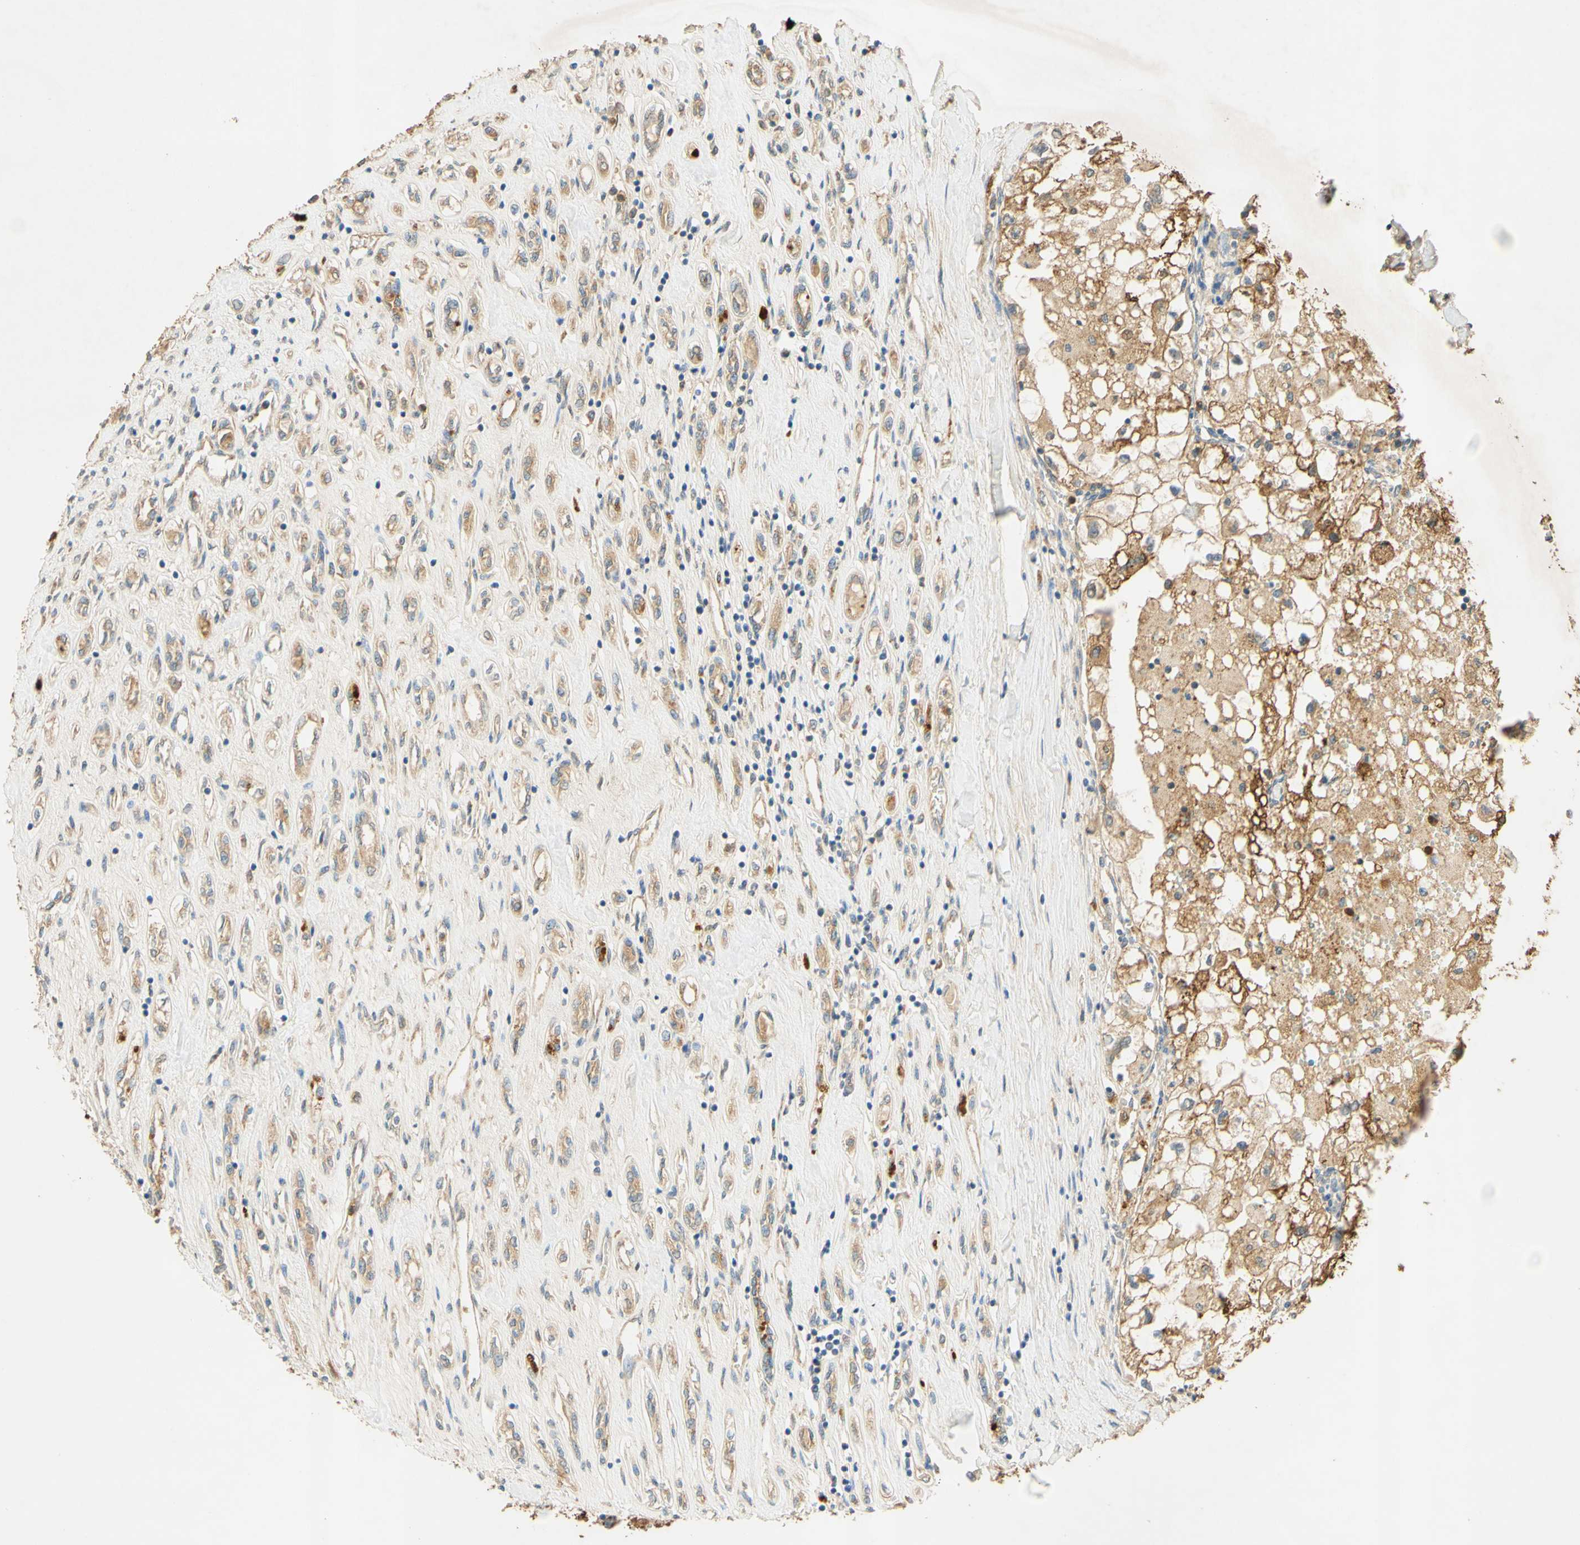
{"staining": {"intensity": "moderate", "quantity": ">75%", "location": "cytoplasmic/membranous"}, "tissue": "renal cancer", "cell_type": "Tumor cells", "image_type": "cancer", "snomed": [{"axis": "morphology", "description": "Adenocarcinoma, NOS"}, {"axis": "topography", "description": "Kidney"}], "caption": "High-magnification brightfield microscopy of adenocarcinoma (renal) stained with DAB (brown) and counterstained with hematoxylin (blue). tumor cells exhibit moderate cytoplasmic/membranous expression is present in about>75% of cells.", "gene": "ENTREP2", "patient": {"sex": "female", "age": 70}}